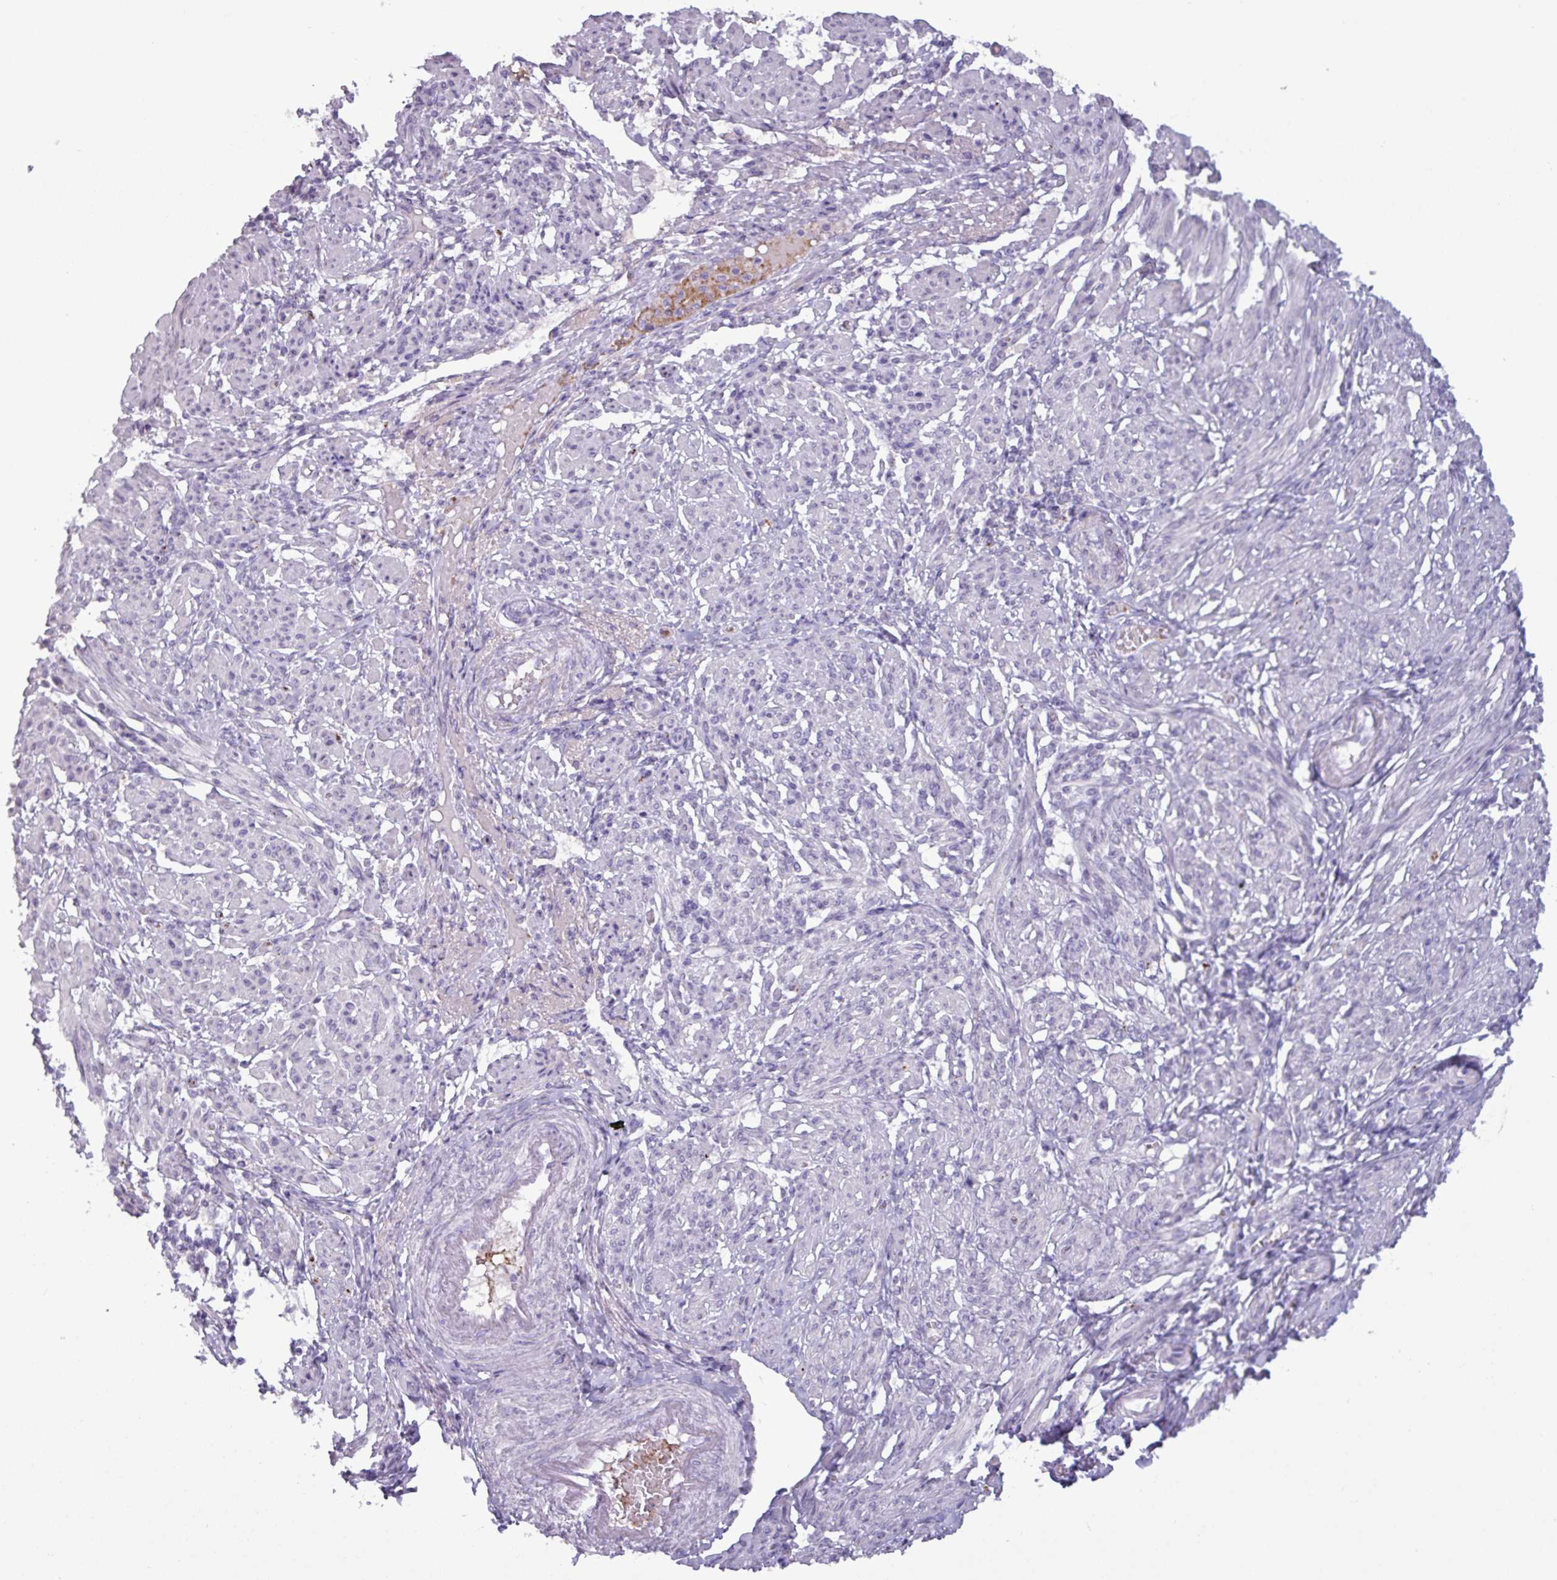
{"staining": {"intensity": "negative", "quantity": "none", "location": "none"}, "tissue": "smooth muscle", "cell_type": "Smooth muscle cells", "image_type": "normal", "snomed": [{"axis": "morphology", "description": "Normal tissue, NOS"}, {"axis": "topography", "description": "Smooth muscle"}], "caption": "Histopathology image shows no protein expression in smooth muscle cells of unremarkable smooth muscle. (DAB (3,3'-diaminobenzidine) immunohistochemistry (IHC), high magnification).", "gene": "PLIN2", "patient": {"sex": "female", "age": 39}}